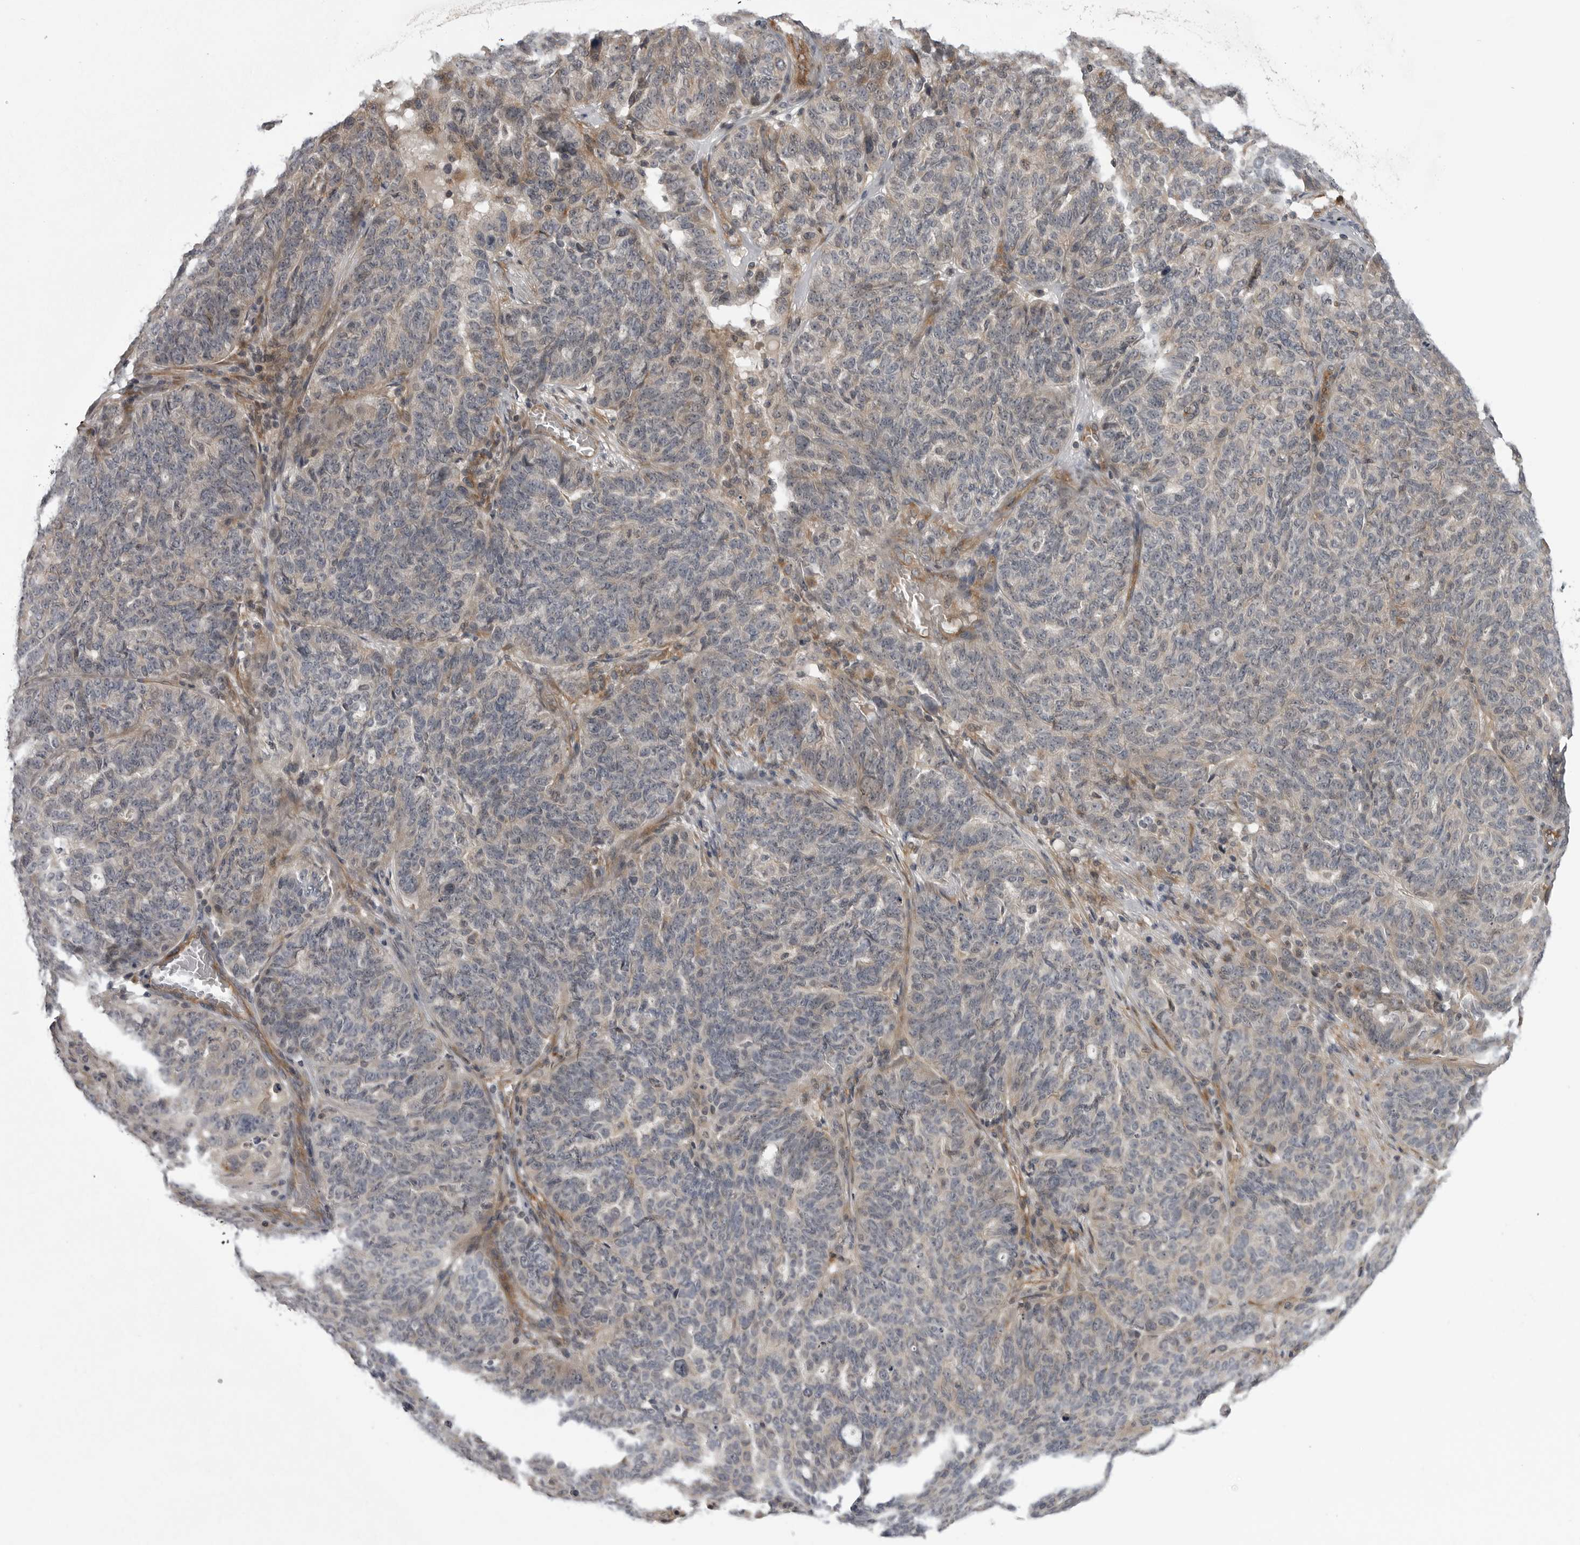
{"staining": {"intensity": "negative", "quantity": "none", "location": "none"}, "tissue": "ovarian cancer", "cell_type": "Tumor cells", "image_type": "cancer", "snomed": [{"axis": "morphology", "description": "Cystadenocarcinoma, serous, NOS"}, {"axis": "topography", "description": "Ovary"}], "caption": "DAB (3,3'-diaminobenzidine) immunohistochemical staining of human serous cystadenocarcinoma (ovarian) displays no significant positivity in tumor cells.", "gene": "LRRC45", "patient": {"sex": "female", "age": 59}}